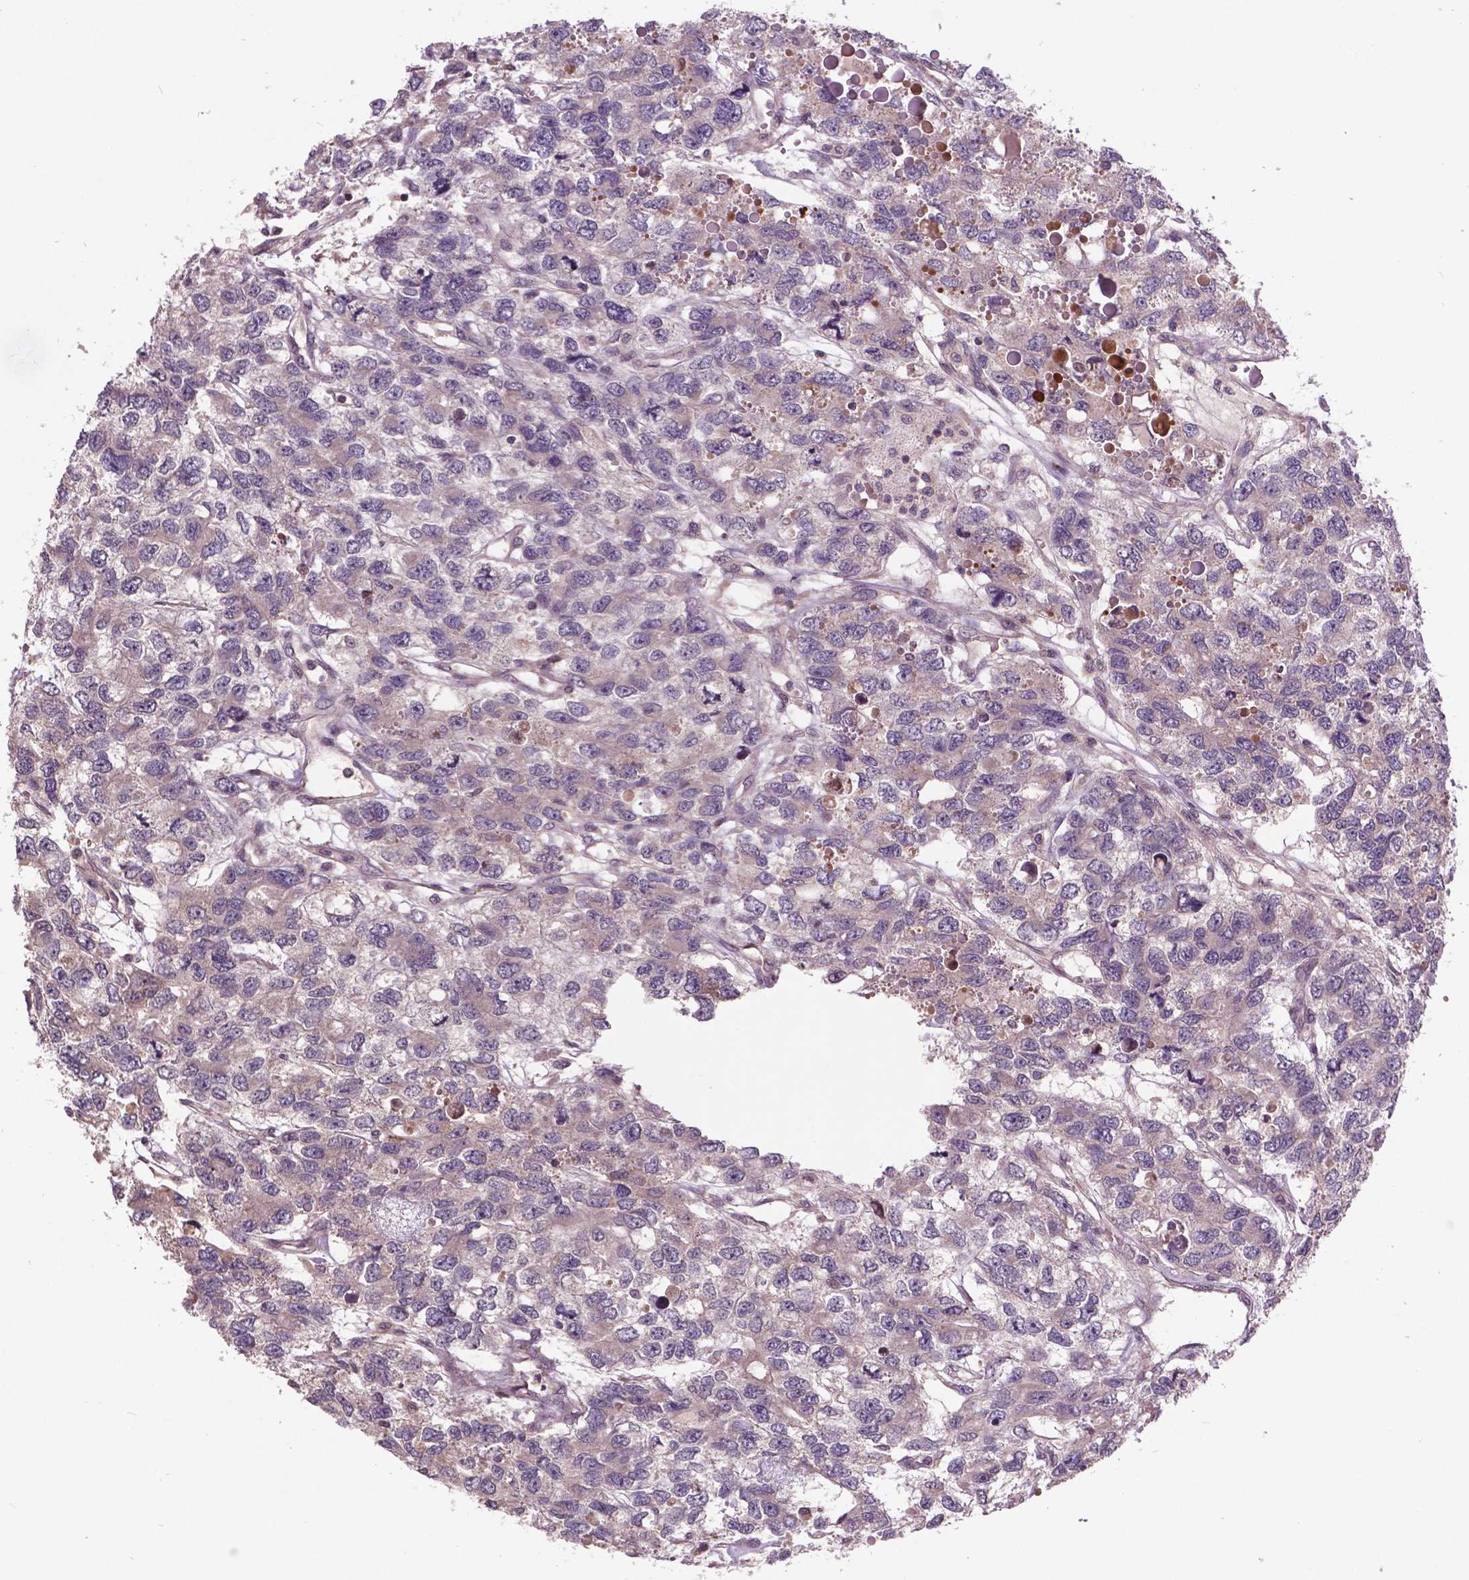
{"staining": {"intensity": "negative", "quantity": "none", "location": "none"}, "tissue": "testis cancer", "cell_type": "Tumor cells", "image_type": "cancer", "snomed": [{"axis": "morphology", "description": "Seminoma, NOS"}, {"axis": "topography", "description": "Testis"}], "caption": "Tumor cells are negative for protein expression in human seminoma (testis).", "gene": "AP1S3", "patient": {"sex": "male", "age": 52}}